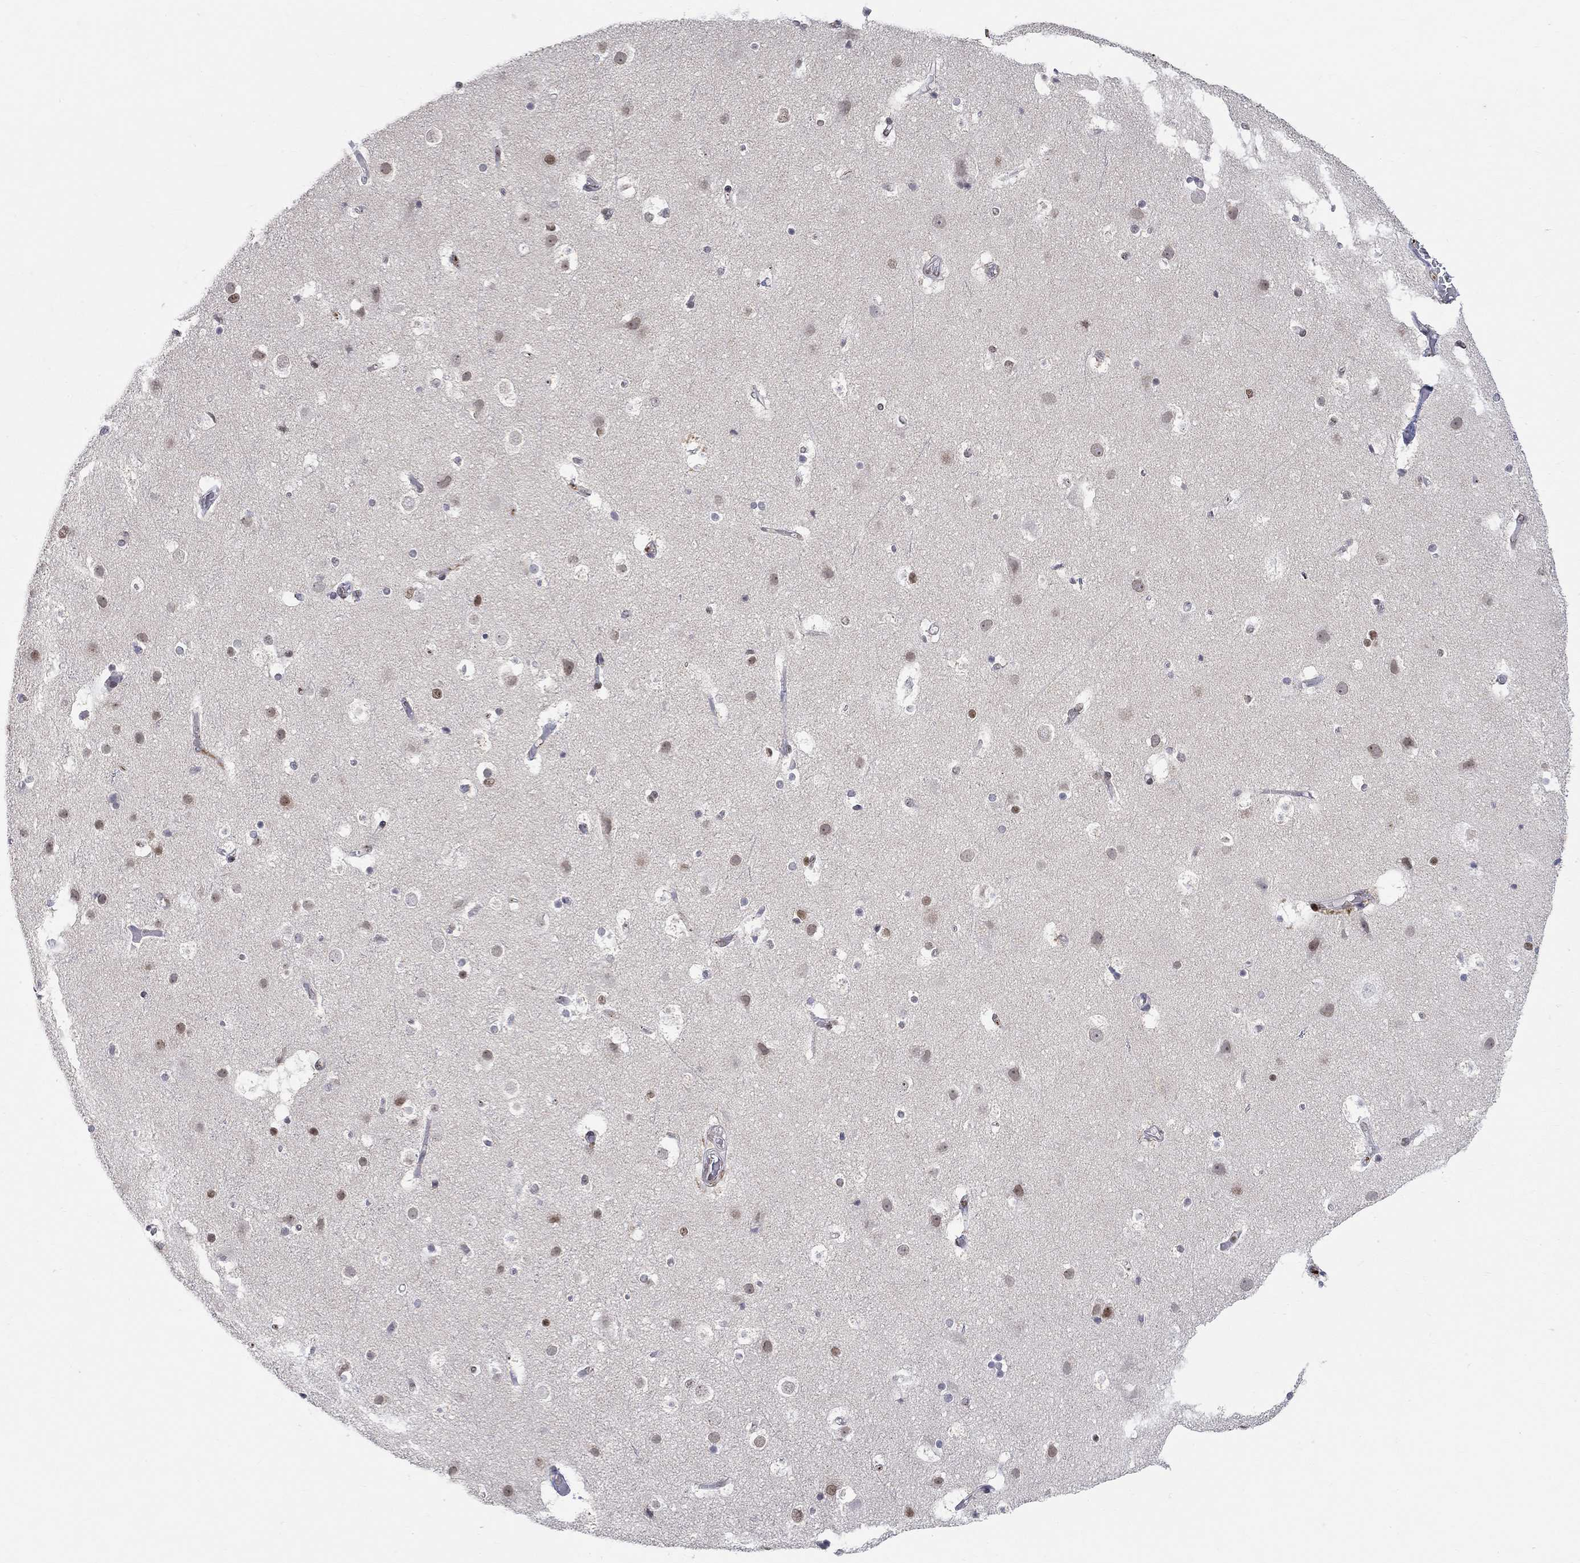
{"staining": {"intensity": "negative", "quantity": "none", "location": "none"}, "tissue": "cerebral cortex", "cell_type": "Endothelial cells", "image_type": "normal", "snomed": [{"axis": "morphology", "description": "Normal tissue, NOS"}, {"axis": "topography", "description": "Cerebral cortex"}], "caption": "Immunohistochemistry (IHC) histopathology image of unremarkable cerebral cortex: cerebral cortex stained with DAB demonstrates no significant protein positivity in endothelial cells. (DAB (3,3'-diaminobenzidine) immunohistochemistry (IHC), high magnification).", "gene": "KLF12", "patient": {"sex": "female", "age": 52}}